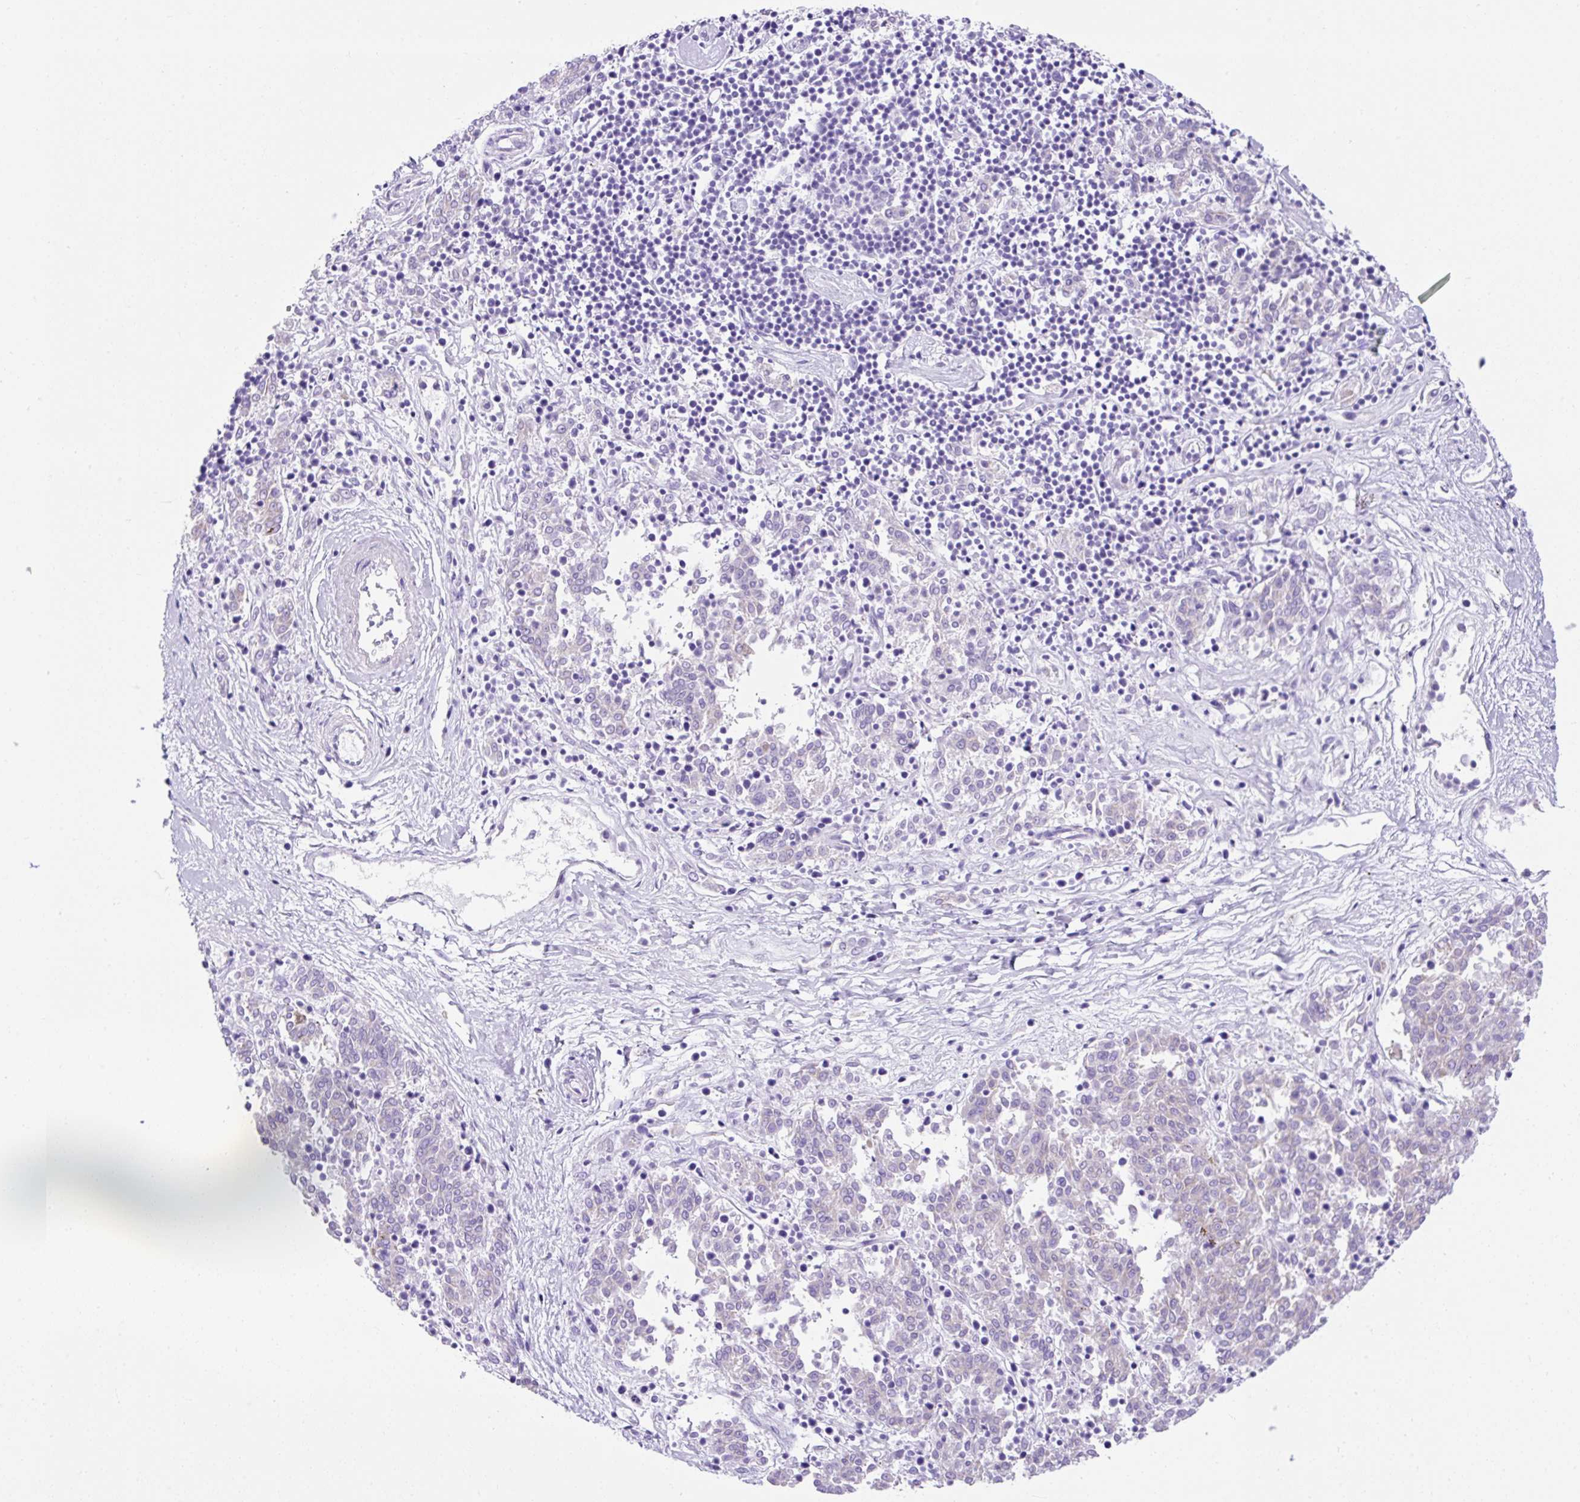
{"staining": {"intensity": "negative", "quantity": "none", "location": "none"}, "tissue": "melanoma", "cell_type": "Tumor cells", "image_type": "cancer", "snomed": [{"axis": "morphology", "description": "Malignant melanoma, NOS"}, {"axis": "topography", "description": "Skin"}], "caption": "The histopathology image shows no staining of tumor cells in malignant melanoma. (DAB immunohistochemistry visualized using brightfield microscopy, high magnification).", "gene": "KRT12", "patient": {"sex": "female", "age": 72}}